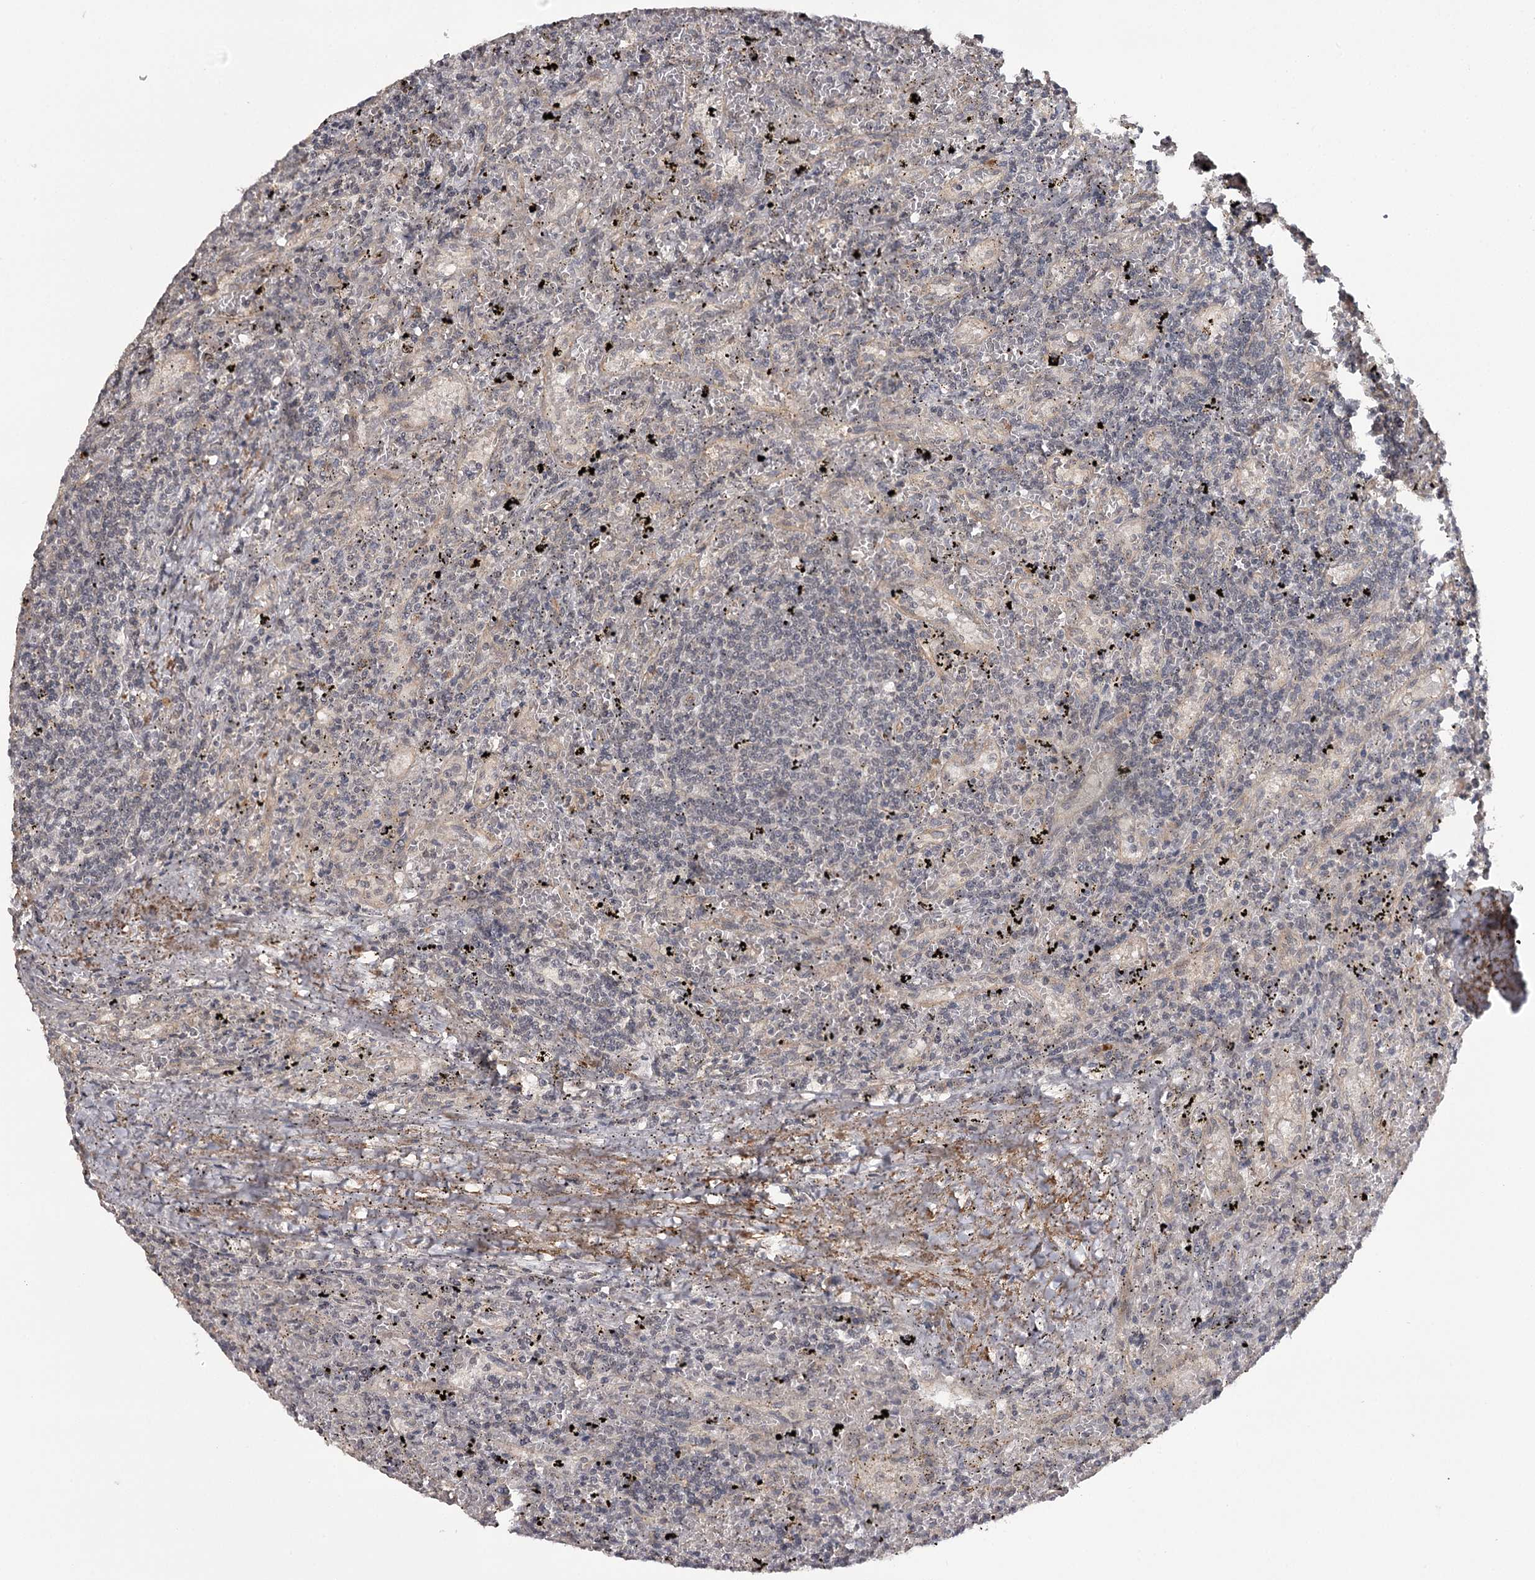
{"staining": {"intensity": "negative", "quantity": "none", "location": "none"}, "tissue": "lymphoma", "cell_type": "Tumor cells", "image_type": "cancer", "snomed": [{"axis": "morphology", "description": "Malignant lymphoma, non-Hodgkin's type, Low grade"}, {"axis": "topography", "description": "Spleen"}], "caption": "High magnification brightfield microscopy of lymphoma stained with DAB (3,3'-diaminobenzidine) (brown) and counterstained with hematoxylin (blue): tumor cells show no significant expression.", "gene": "CWF19L2", "patient": {"sex": "male", "age": 76}}